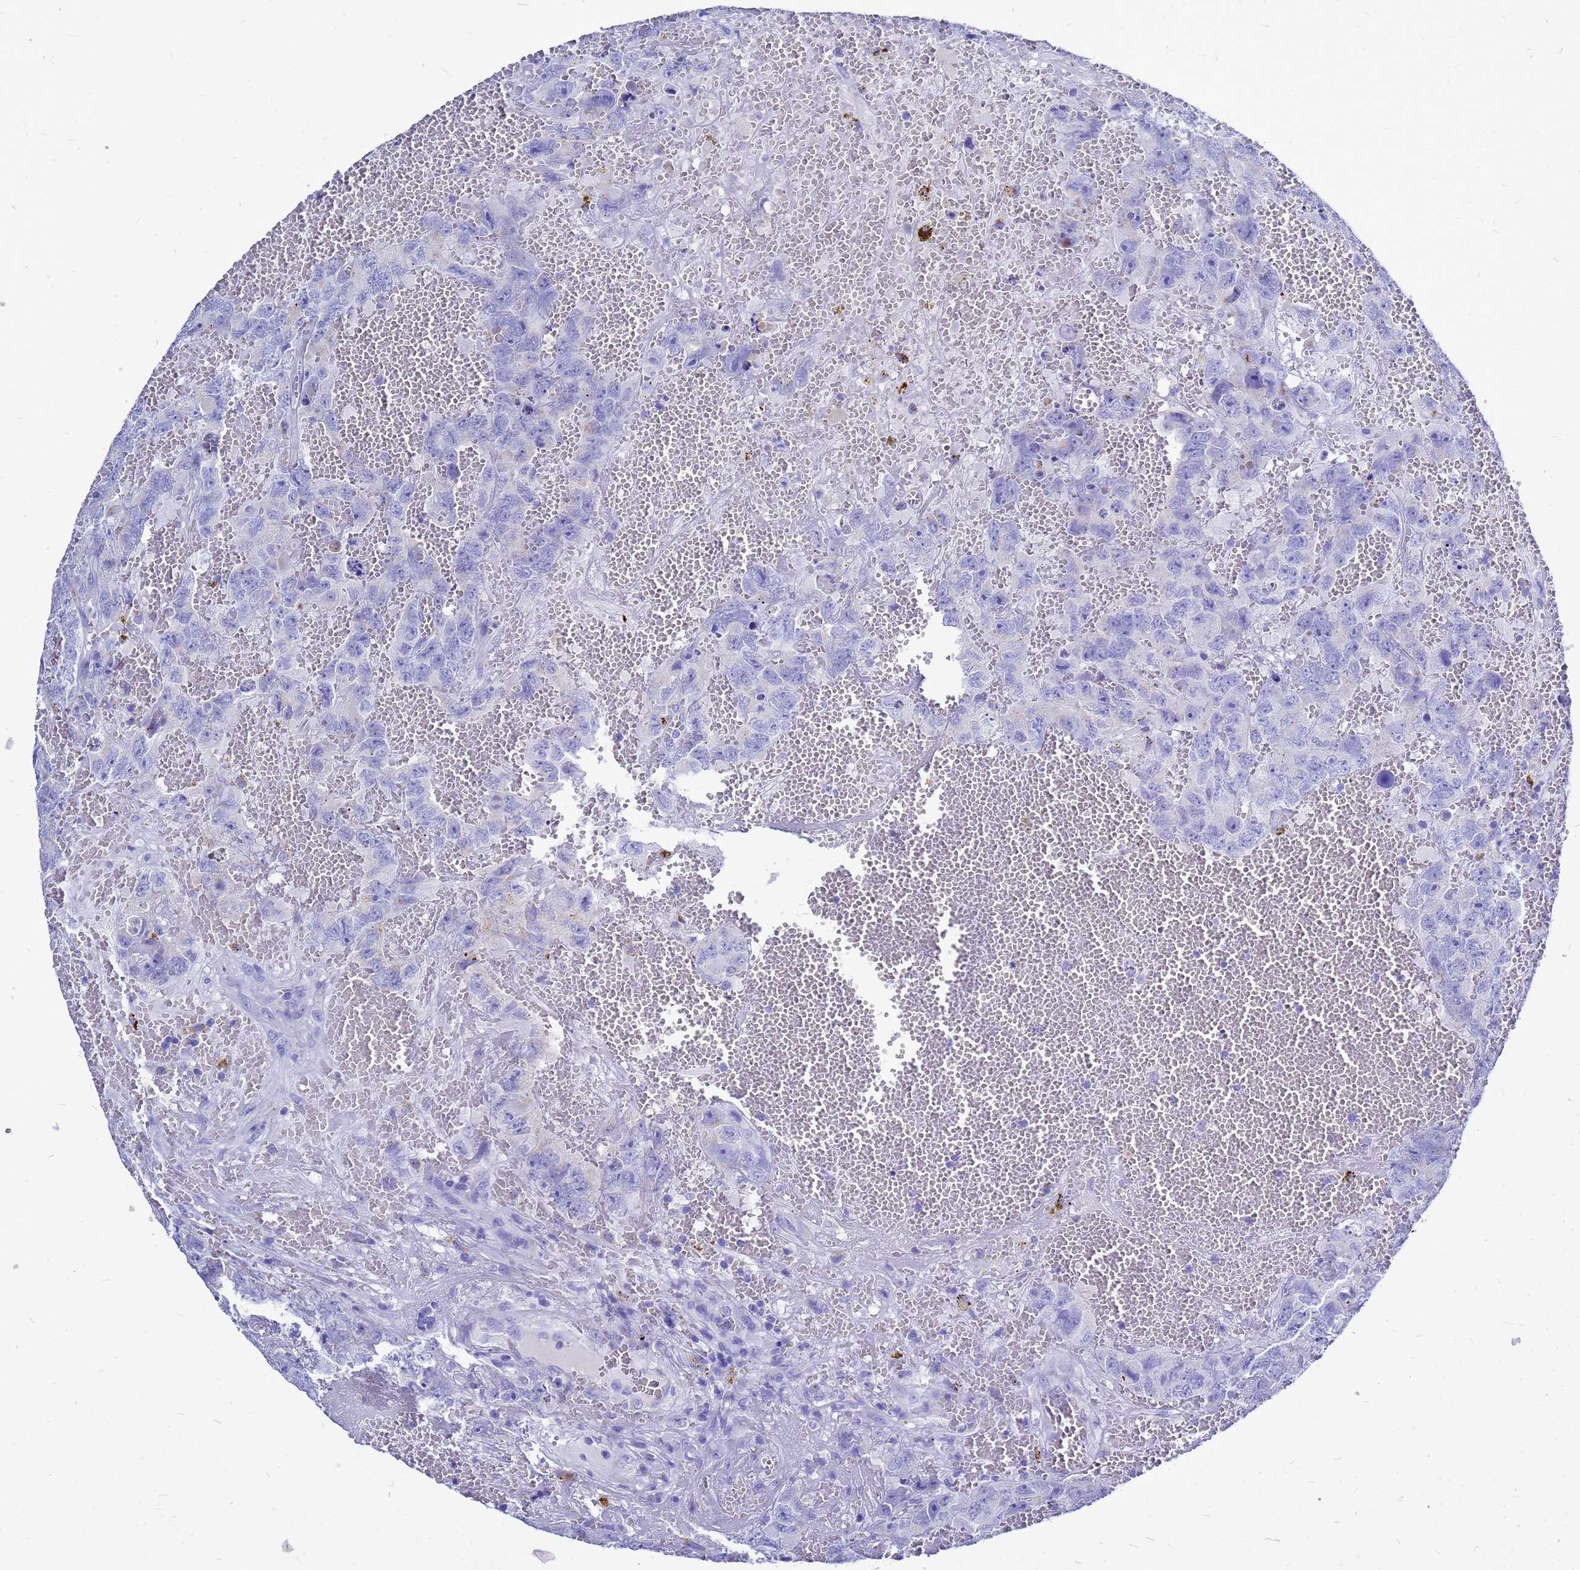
{"staining": {"intensity": "negative", "quantity": "none", "location": "none"}, "tissue": "testis cancer", "cell_type": "Tumor cells", "image_type": "cancer", "snomed": [{"axis": "morphology", "description": "Carcinoma, Embryonal, NOS"}, {"axis": "topography", "description": "Testis"}], "caption": "Photomicrograph shows no significant protein positivity in tumor cells of embryonal carcinoma (testis).", "gene": "OR52E2", "patient": {"sex": "male", "age": 45}}